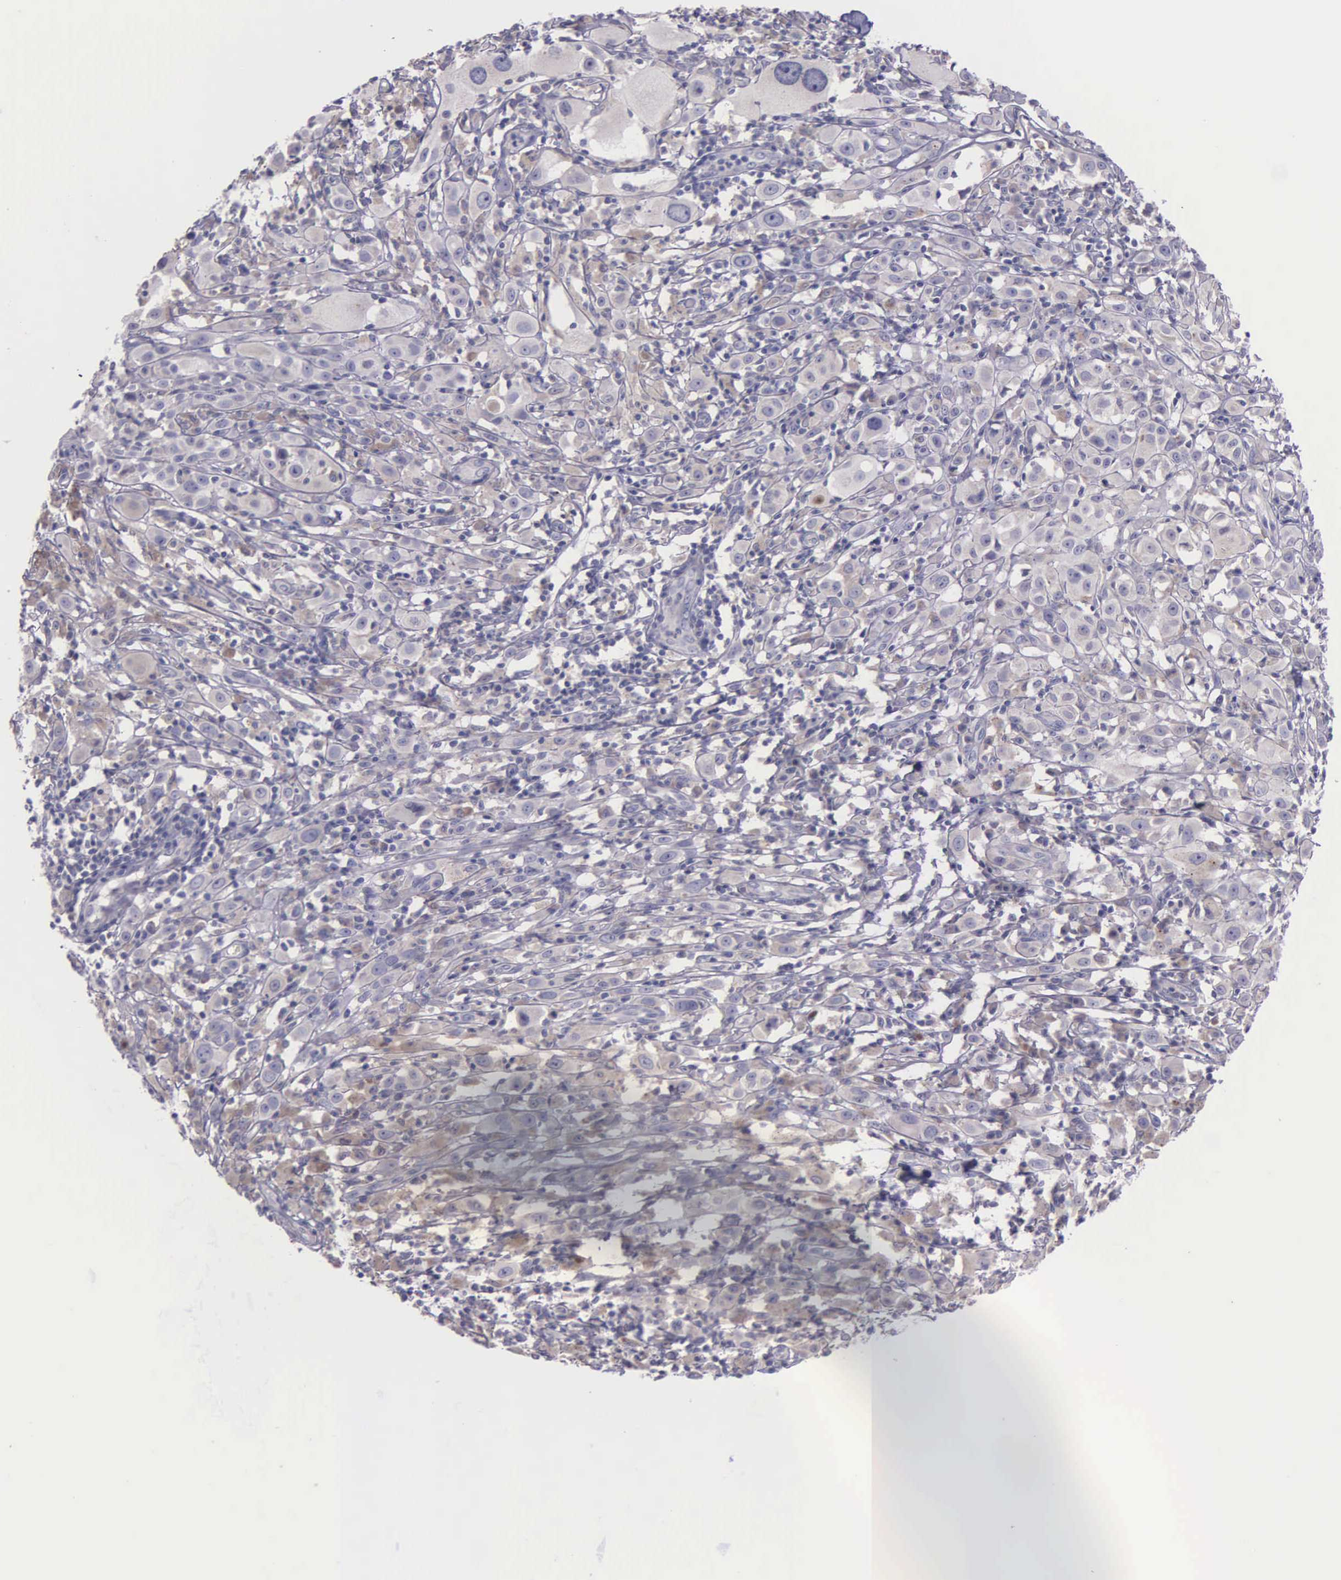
{"staining": {"intensity": "negative", "quantity": "none", "location": "none"}, "tissue": "melanoma", "cell_type": "Tumor cells", "image_type": "cancer", "snomed": [{"axis": "morphology", "description": "Malignant melanoma, NOS"}, {"axis": "topography", "description": "Skin"}], "caption": "High power microscopy histopathology image of an immunohistochemistry histopathology image of malignant melanoma, revealing no significant positivity in tumor cells. (DAB (3,3'-diaminobenzidine) immunohistochemistry (IHC) with hematoxylin counter stain).", "gene": "MIA2", "patient": {"sex": "female", "age": 52}}